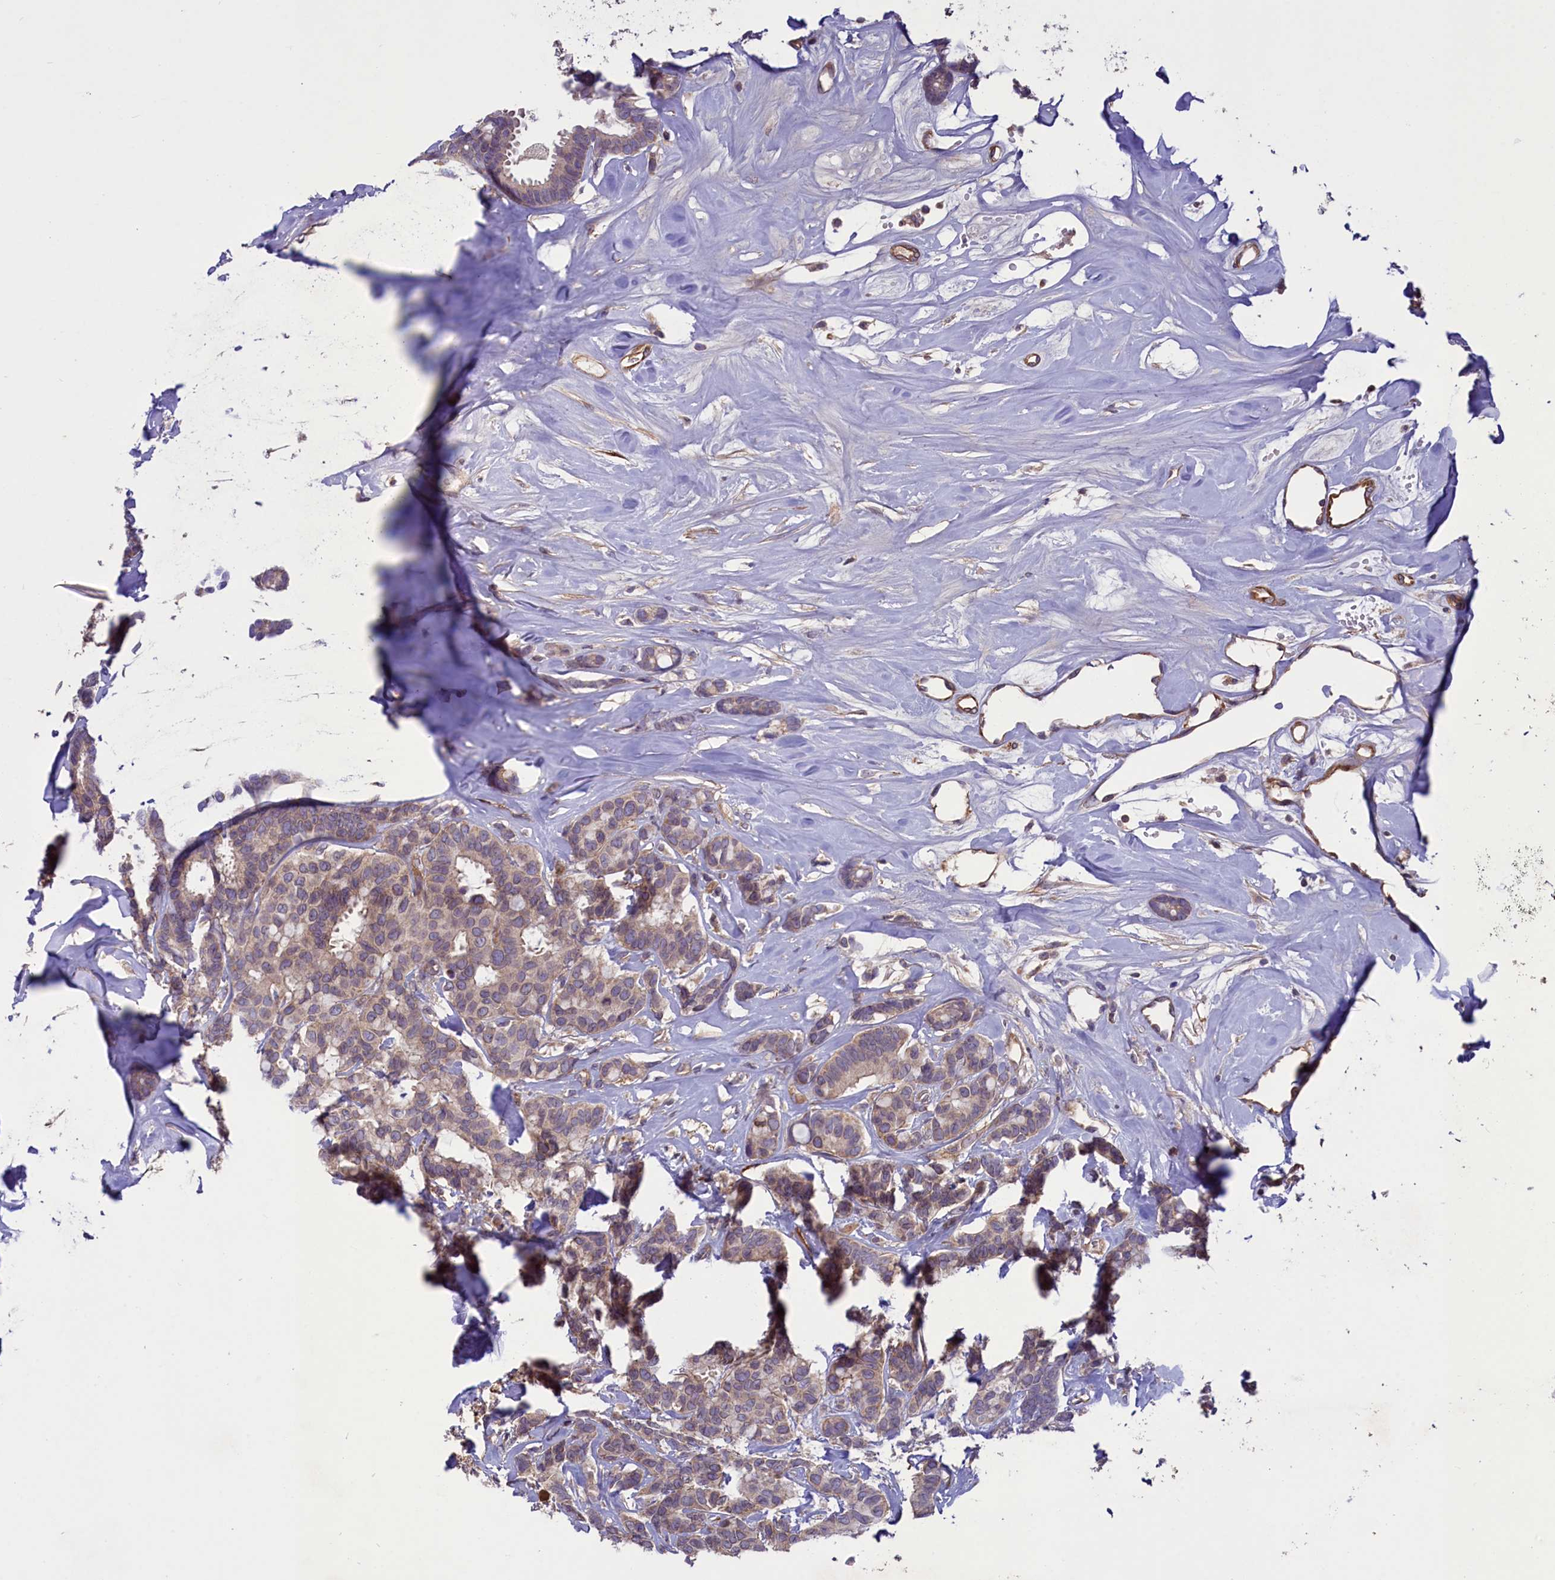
{"staining": {"intensity": "weak", "quantity": ">75%", "location": "cytoplasmic/membranous"}, "tissue": "breast cancer", "cell_type": "Tumor cells", "image_type": "cancer", "snomed": [{"axis": "morphology", "description": "Duct carcinoma"}, {"axis": "topography", "description": "Breast"}], "caption": "Breast cancer tissue demonstrates weak cytoplasmic/membranous expression in about >75% of tumor cells", "gene": "CCDC125", "patient": {"sex": "female", "age": 87}}